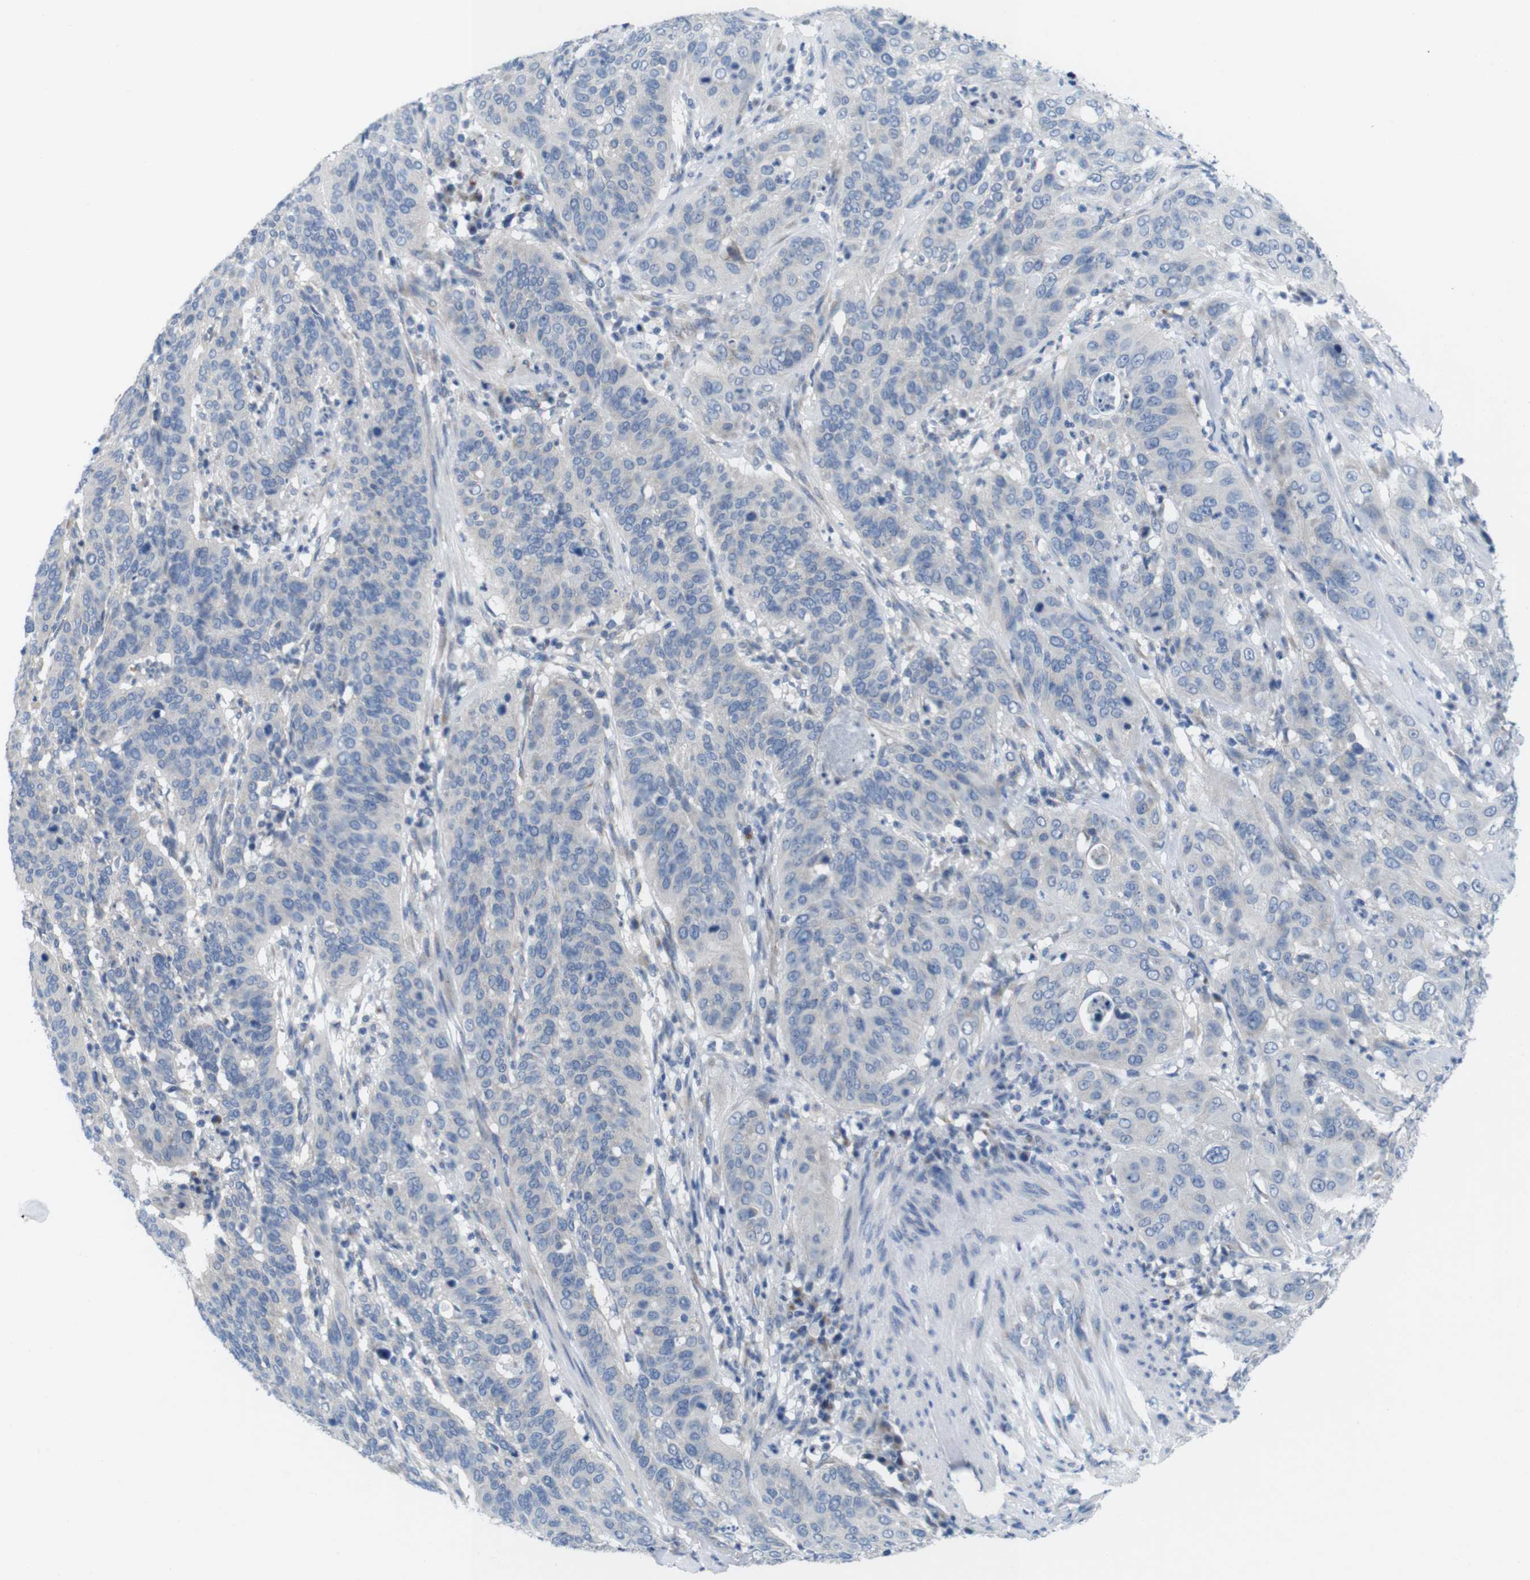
{"staining": {"intensity": "negative", "quantity": "none", "location": "none"}, "tissue": "cervical cancer", "cell_type": "Tumor cells", "image_type": "cancer", "snomed": [{"axis": "morphology", "description": "Normal tissue, NOS"}, {"axis": "morphology", "description": "Squamous cell carcinoma, NOS"}, {"axis": "topography", "description": "Cervix"}], "caption": "Tumor cells are negative for protein expression in human cervical cancer (squamous cell carcinoma).", "gene": "GOLGA2", "patient": {"sex": "female", "age": 39}}